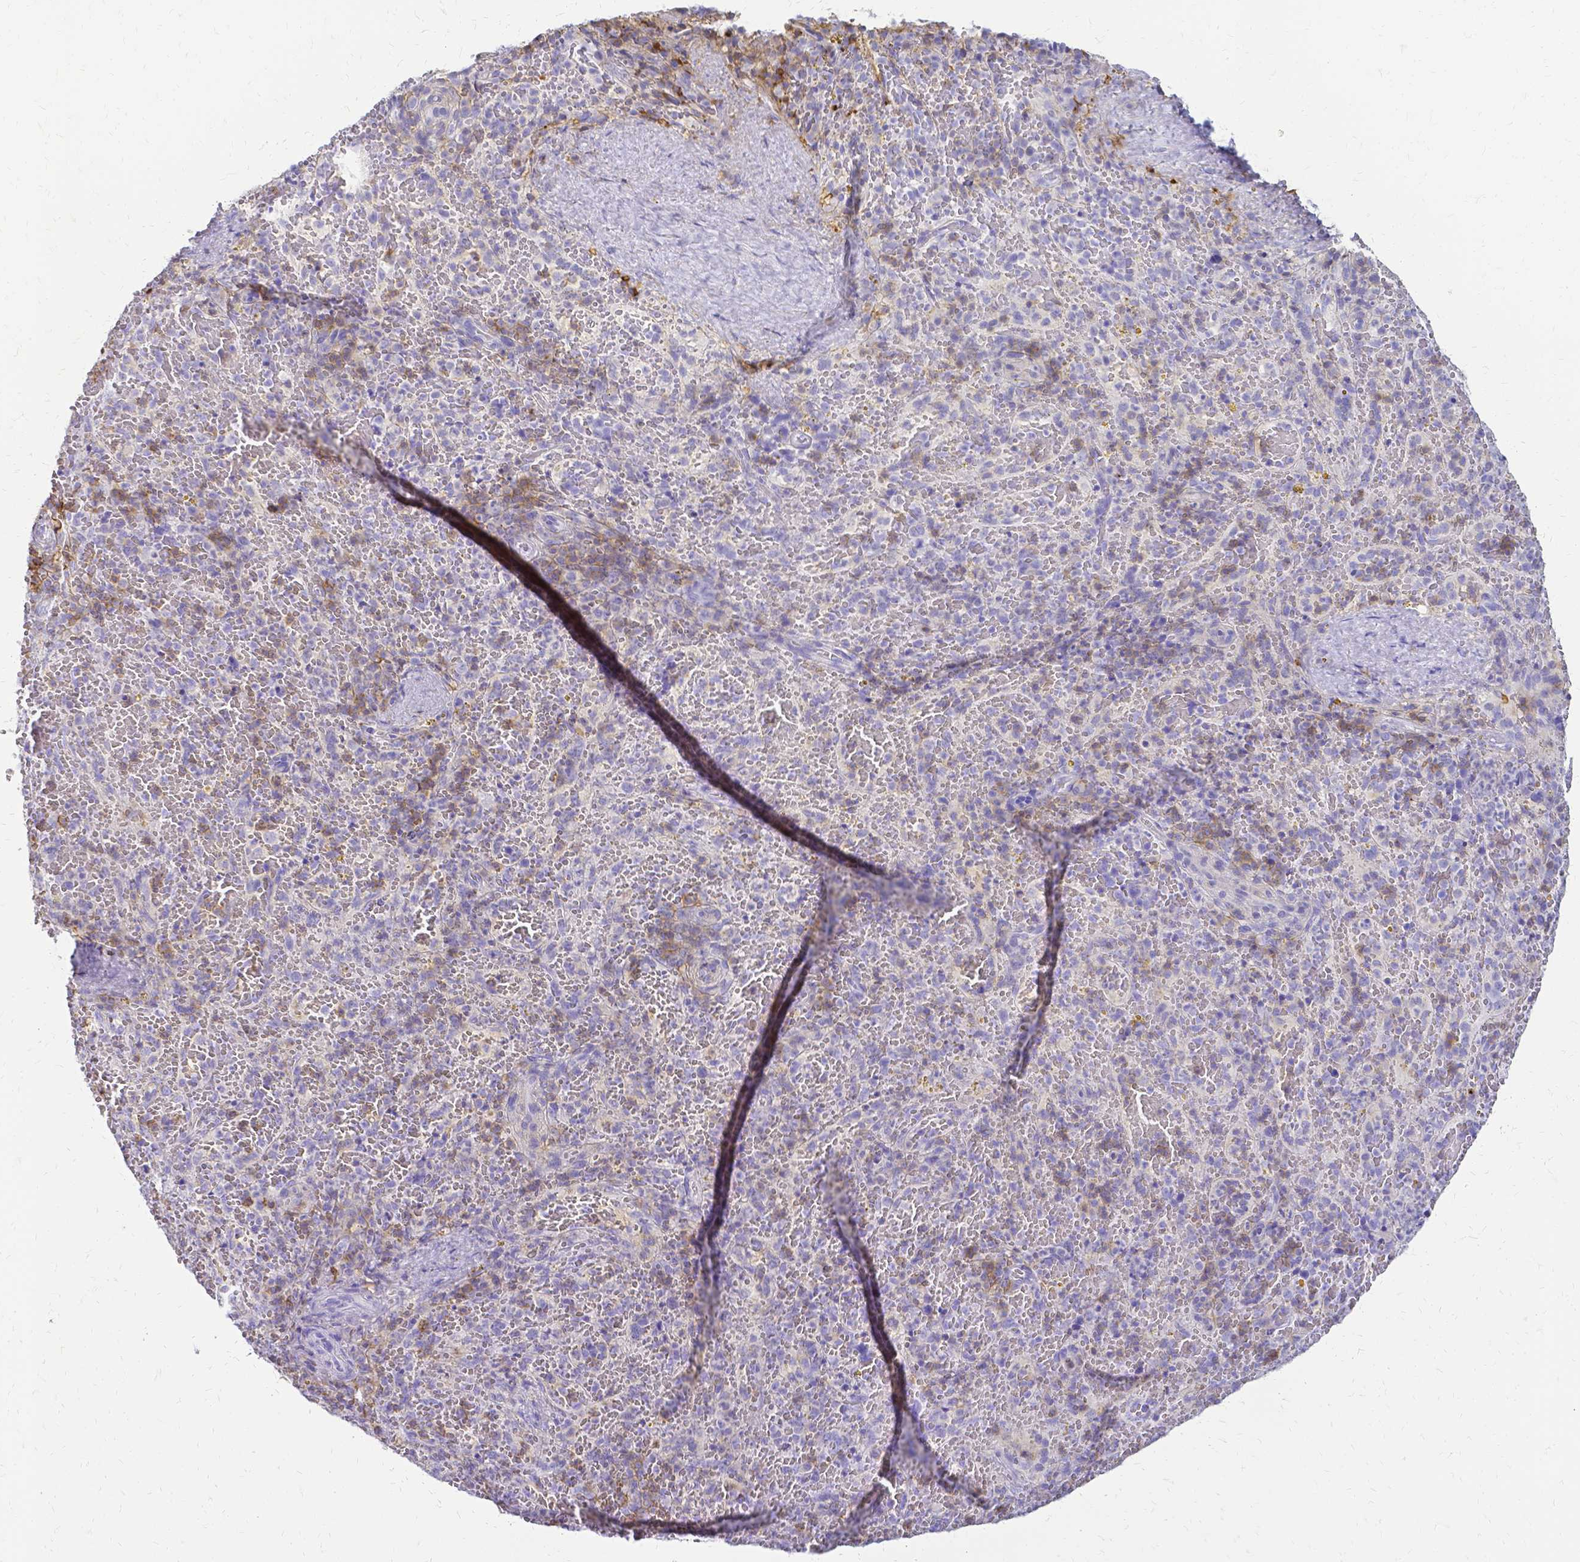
{"staining": {"intensity": "weak", "quantity": "25%-75%", "location": "cytoplasmic/membranous"}, "tissue": "spleen", "cell_type": "Cells in red pulp", "image_type": "normal", "snomed": [{"axis": "morphology", "description": "Normal tissue, NOS"}, {"axis": "topography", "description": "Spleen"}], "caption": "Immunohistochemistry micrograph of unremarkable spleen: spleen stained using immunohistochemistry displays low levels of weak protein expression localized specifically in the cytoplasmic/membranous of cells in red pulp, appearing as a cytoplasmic/membranous brown color.", "gene": "HSPA12A", "patient": {"sex": "female", "age": 50}}